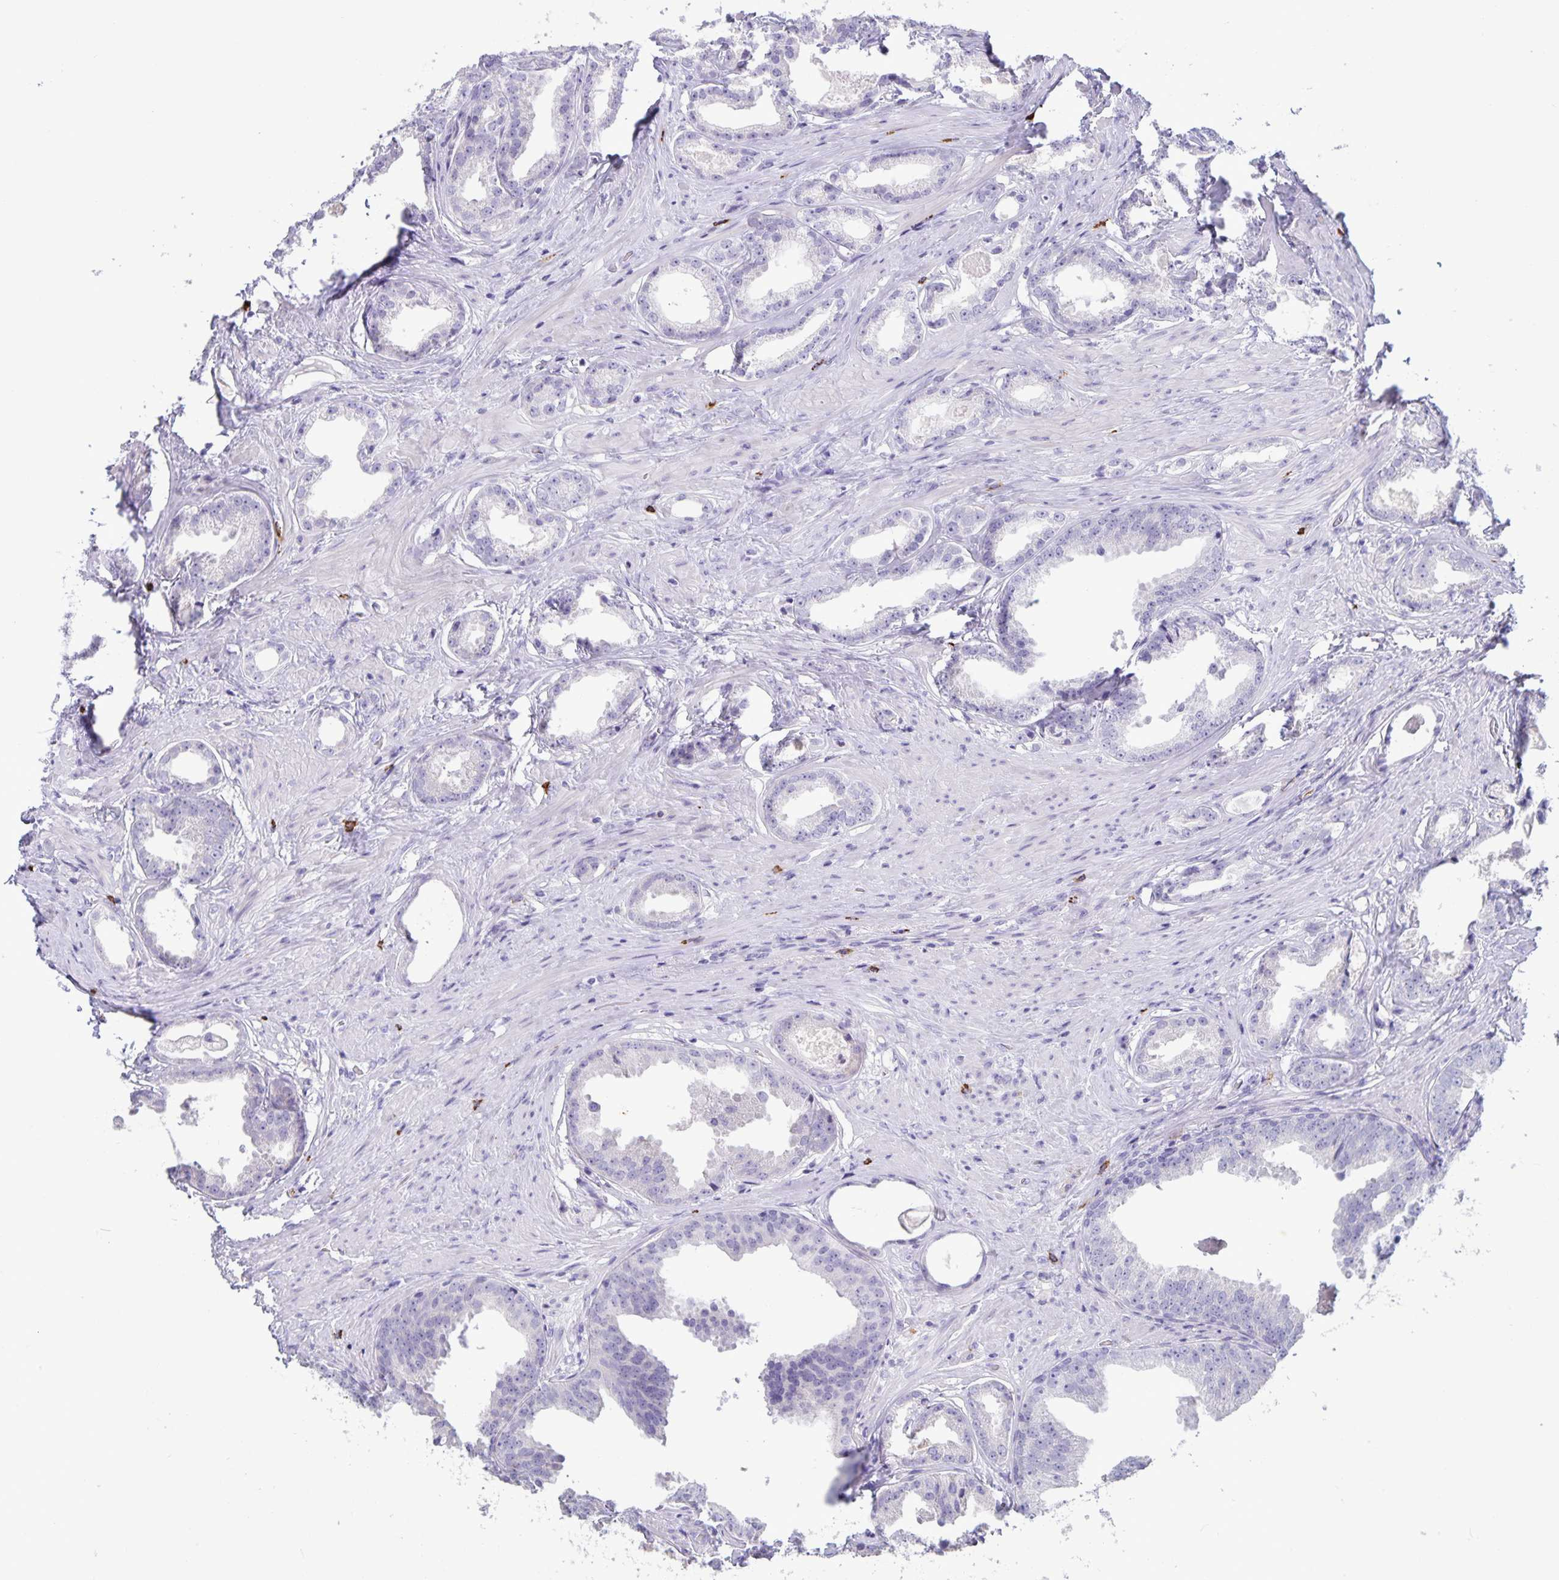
{"staining": {"intensity": "negative", "quantity": "none", "location": "none"}, "tissue": "prostate cancer", "cell_type": "Tumor cells", "image_type": "cancer", "snomed": [{"axis": "morphology", "description": "Adenocarcinoma, Low grade"}, {"axis": "topography", "description": "Prostate"}], "caption": "Human prostate adenocarcinoma (low-grade) stained for a protein using immunohistochemistry (IHC) exhibits no positivity in tumor cells.", "gene": "IBTK", "patient": {"sex": "male", "age": 65}}